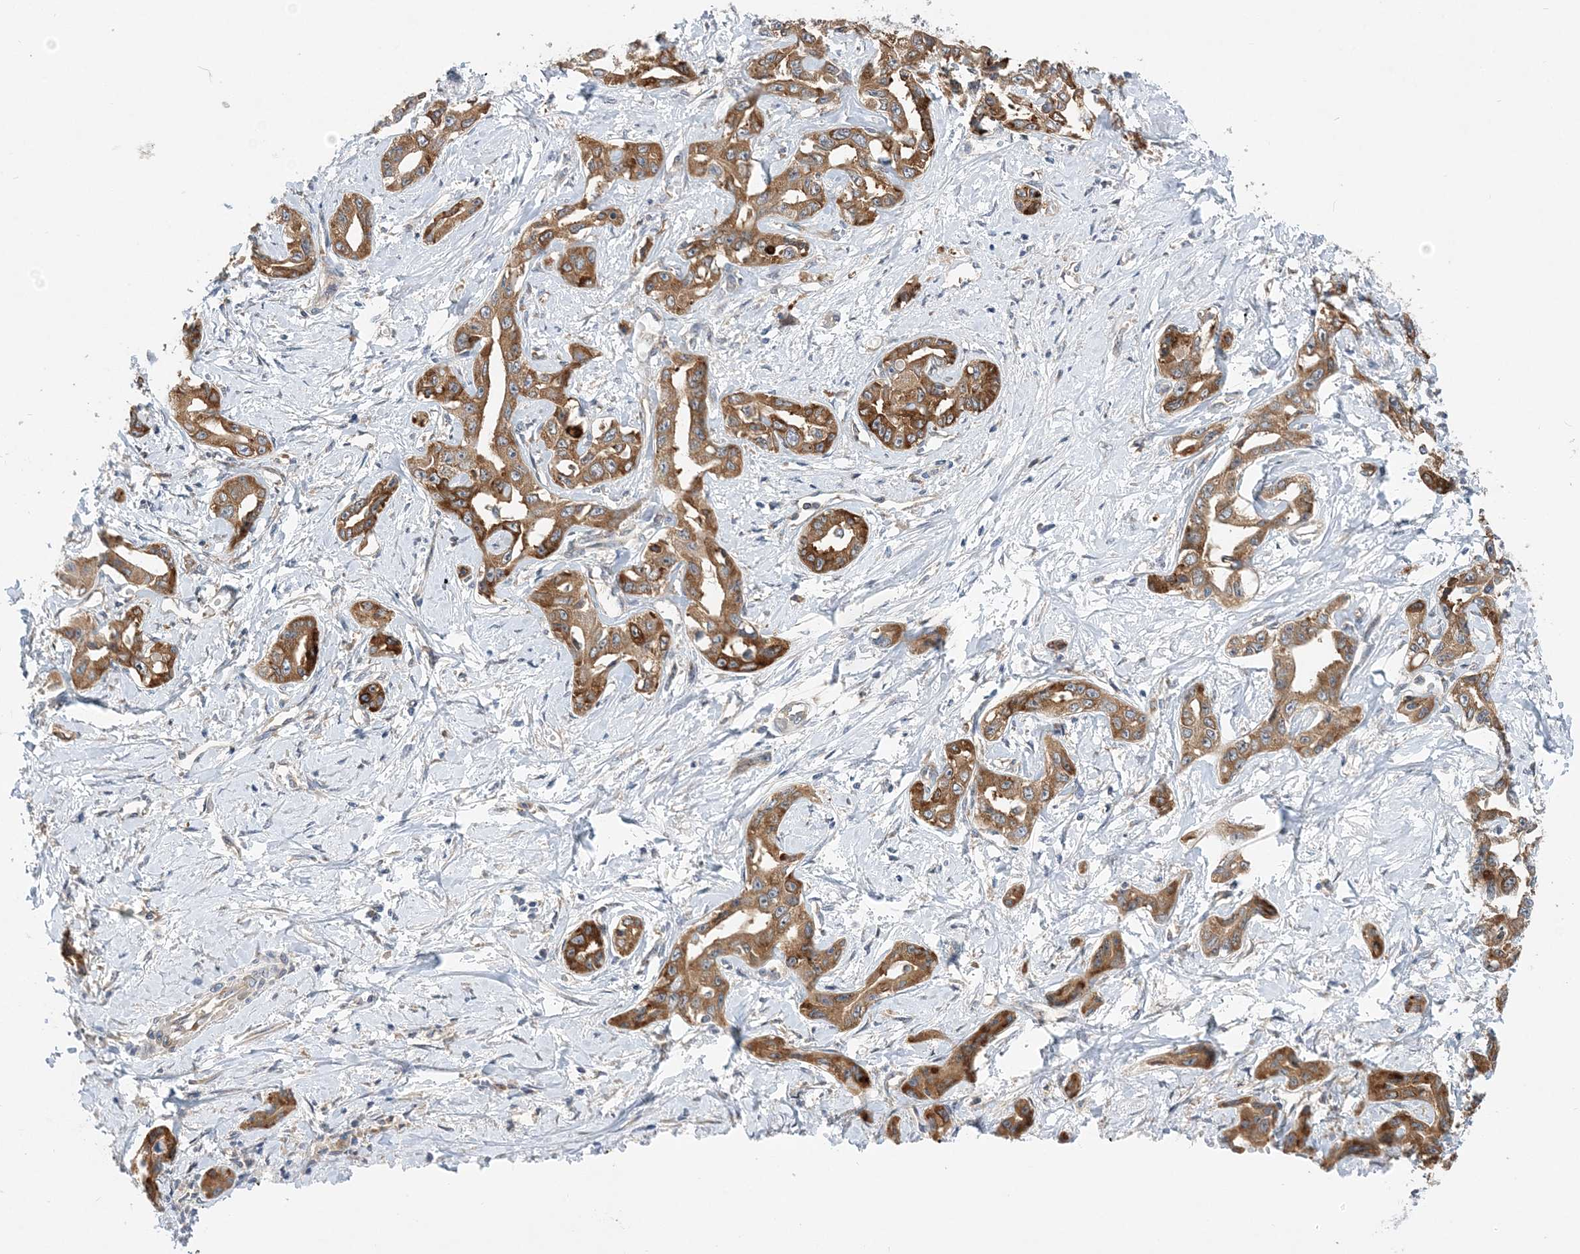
{"staining": {"intensity": "moderate", "quantity": ">75%", "location": "cytoplasmic/membranous"}, "tissue": "liver cancer", "cell_type": "Tumor cells", "image_type": "cancer", "snomed": [{"axis": "morphology", "description": "Cholangiocarcinoma"}, {"axis": "topography", "description": "Liver"}], "caption": "Moderate cytoplasmic/membranous protein expression is identified in about >75% of tumor cells in liver cholangiocarcinoma.", "gene": "LARP4B", "patient": {"sex": "male", "age": 59}}